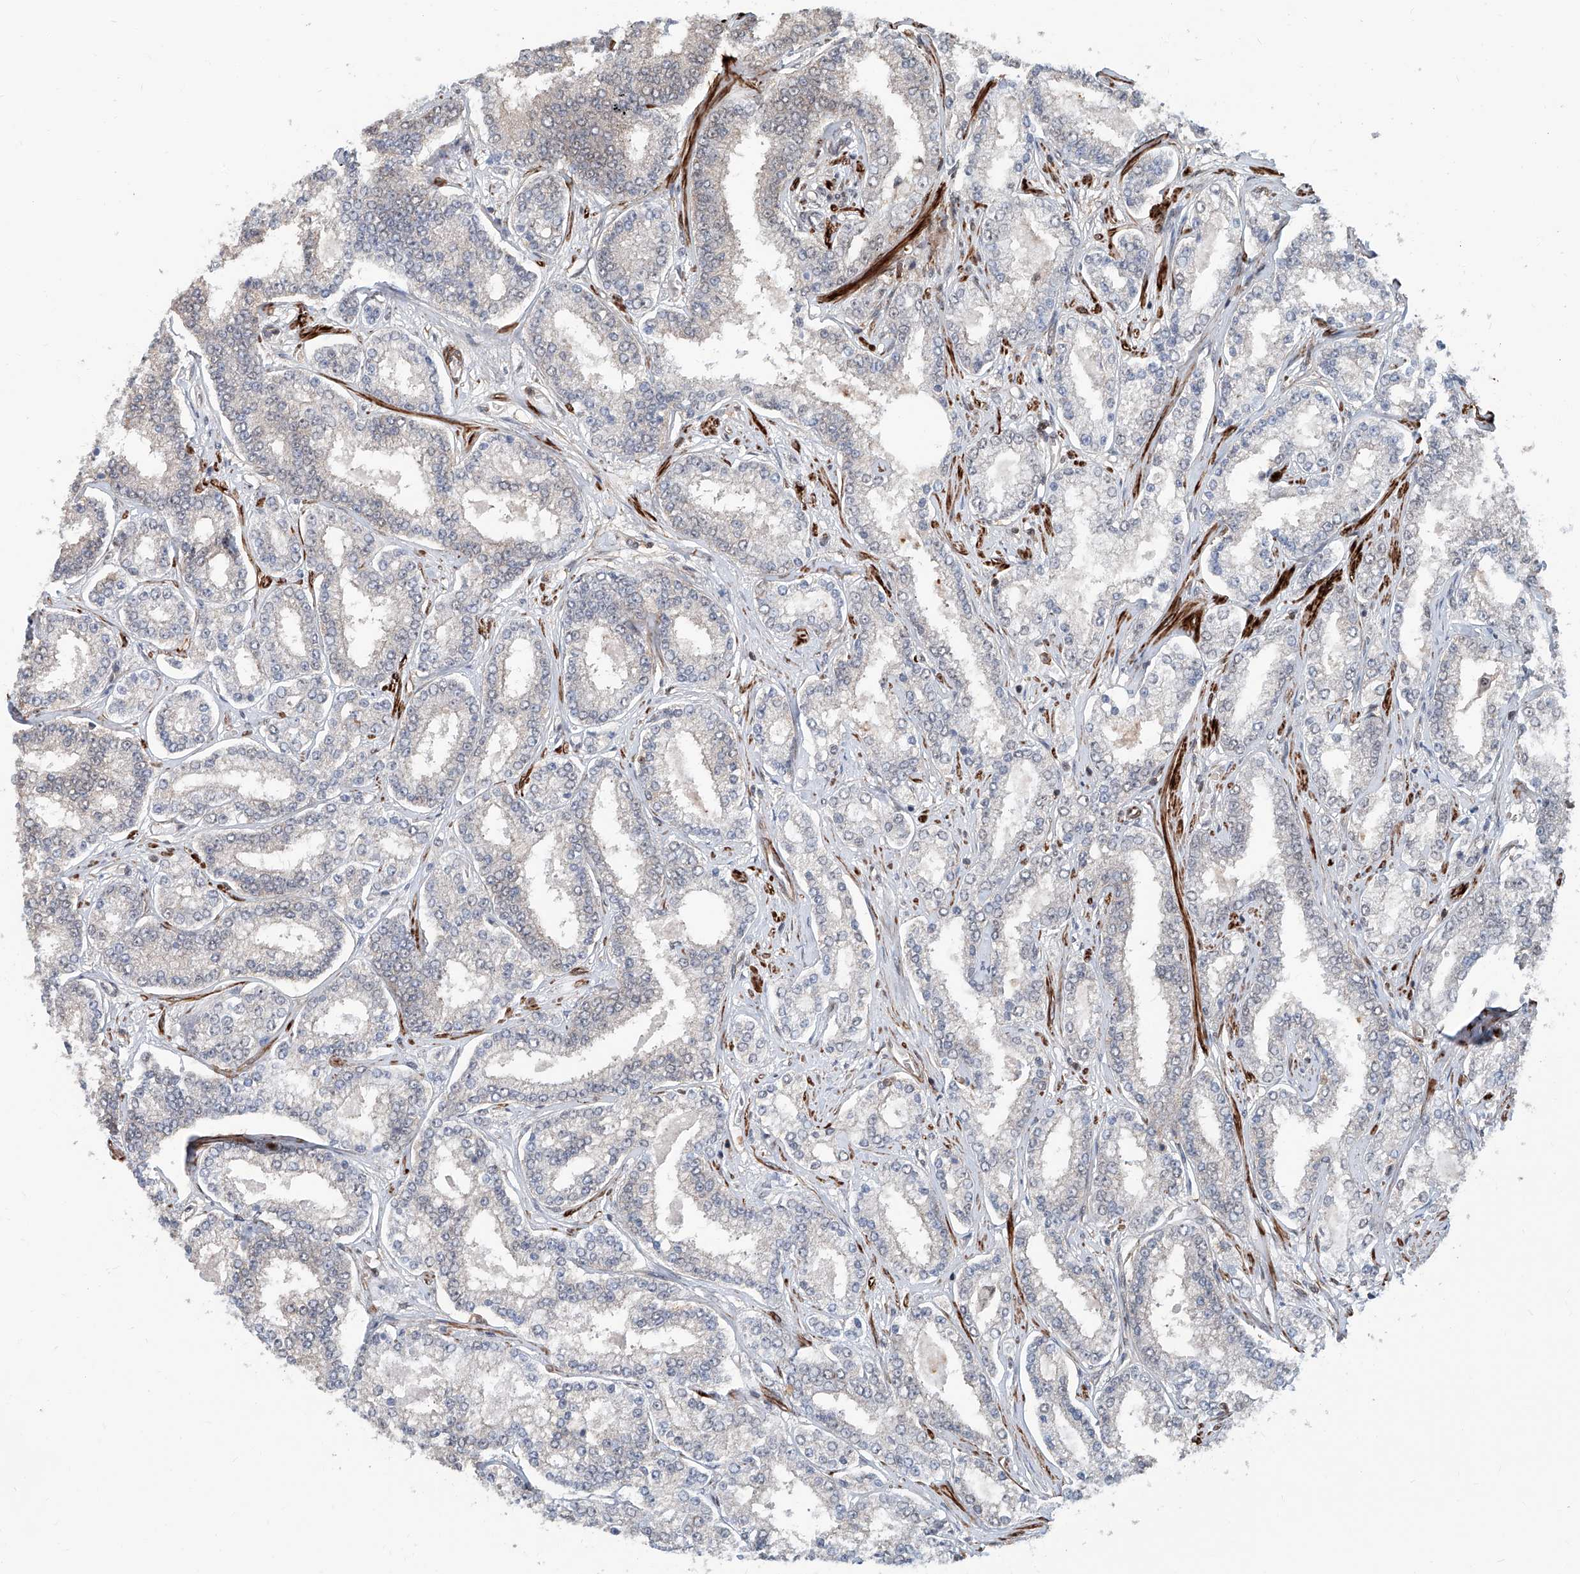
{"staining": {"intensity": "negative", "quantity": "none", "location": "none"}, "tissue": "prostate cancer", "cell_type": "Tumor cells", "image_type": "cancer", "snomed": [{"axis": "morphology", "description": "Normal tissue, NOS"}, {"axis": "morphology", "description": "Adenocarcinoma, High grade"}, {"axis": "topography", "description": "Prostate"}], "caption": "The immunohistochemistry (IHC) image has no significant staining in tumor cells of prostate cancer tissue.", "gene": "SDE2", "patient": {"sex": "male", "age": 83}}